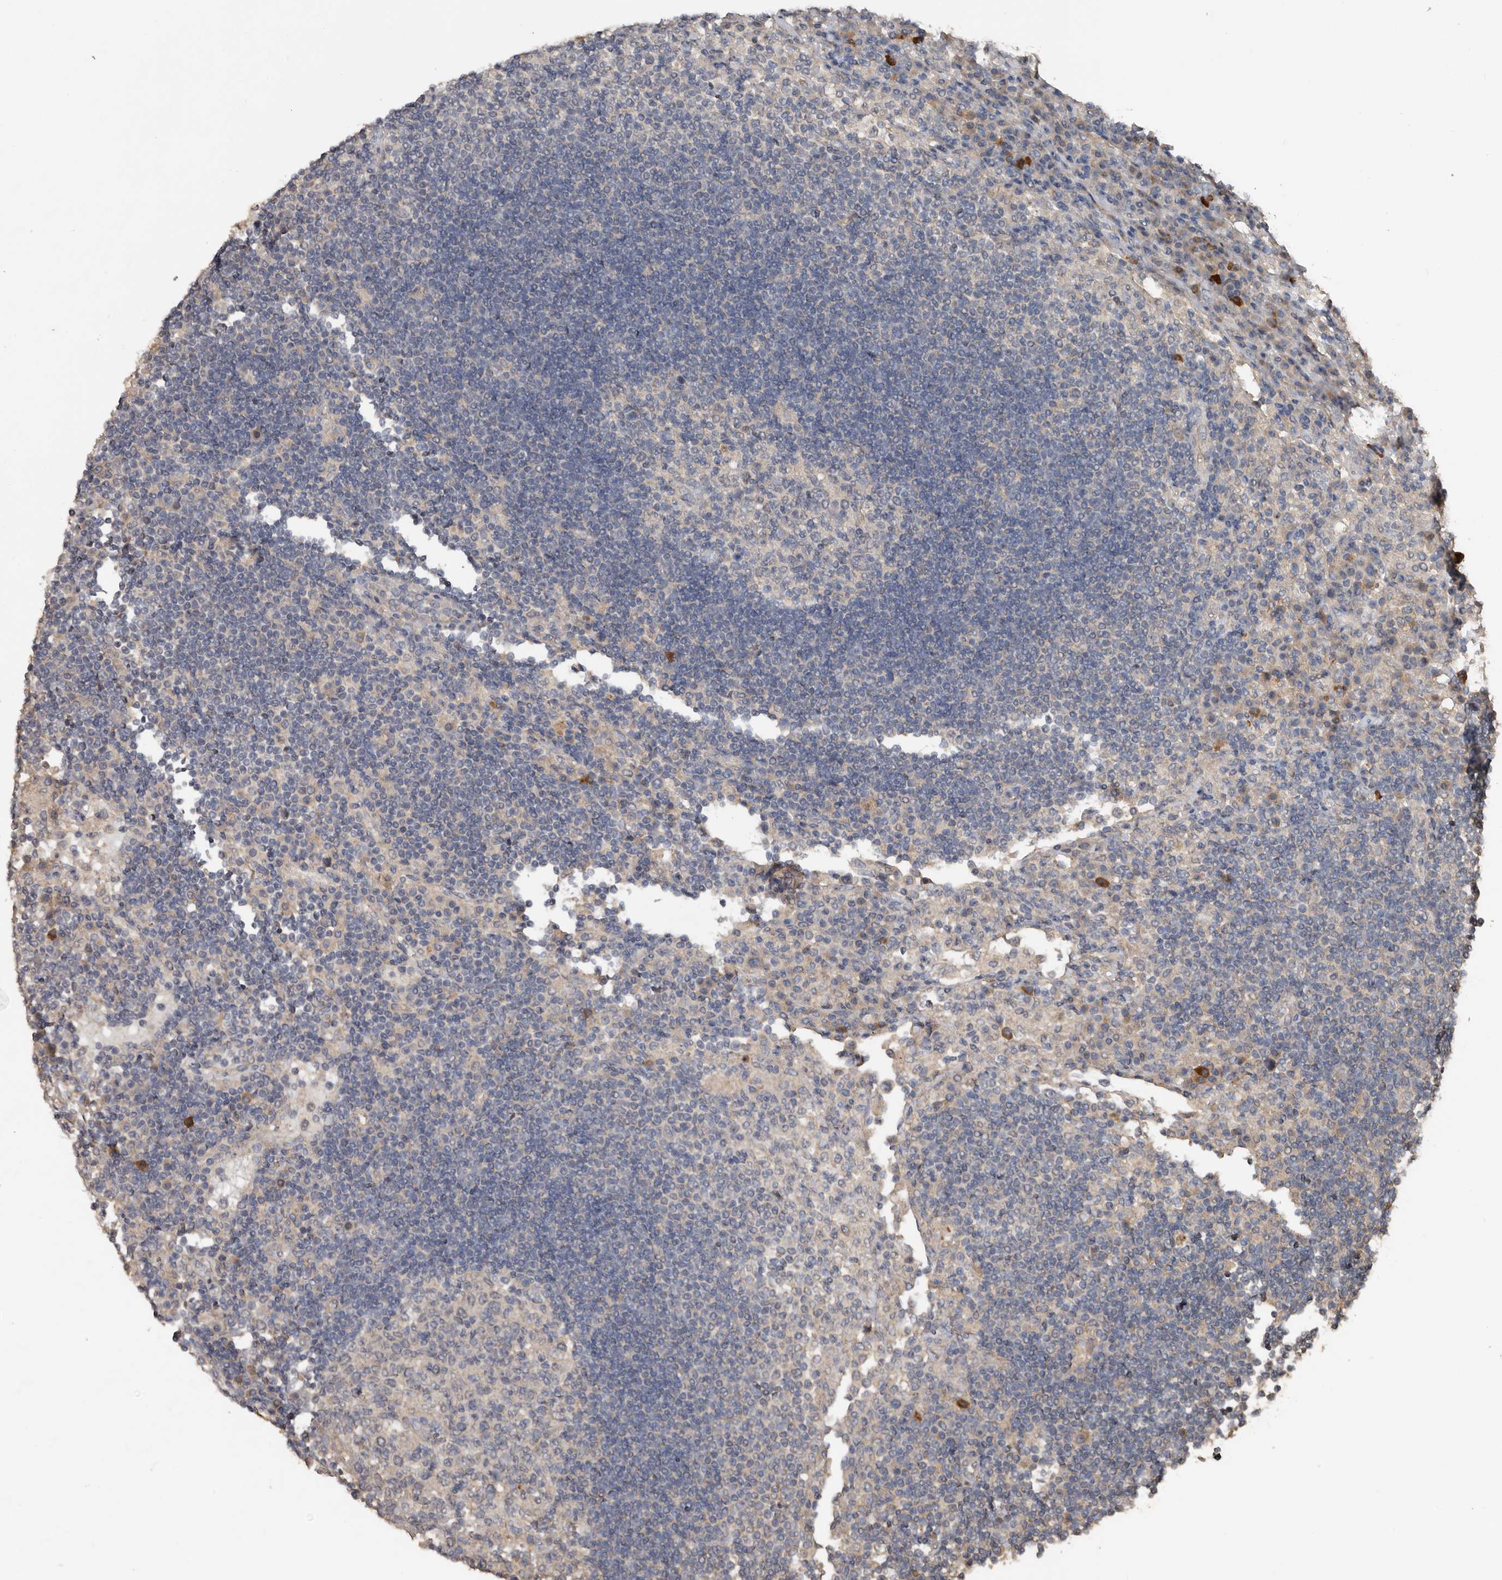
{"staining": {"intensity": "negative", "quantity": "none", "location": "none"}, "tissue": "lymph node", "cell_type": "Germinal center cells", "image_type": "normal", "snomed": [{"axis": "morphology", "description": "Normal tissue, NOS"}, {"axis": "topography", "description": "Lymph node"}], "caption": "Immunohistochemistry of unremarkable human lymph node shows no expression in germinal center cells.", "gene": "HYAL4", "patient": {"sex": "female", "age": 53}}